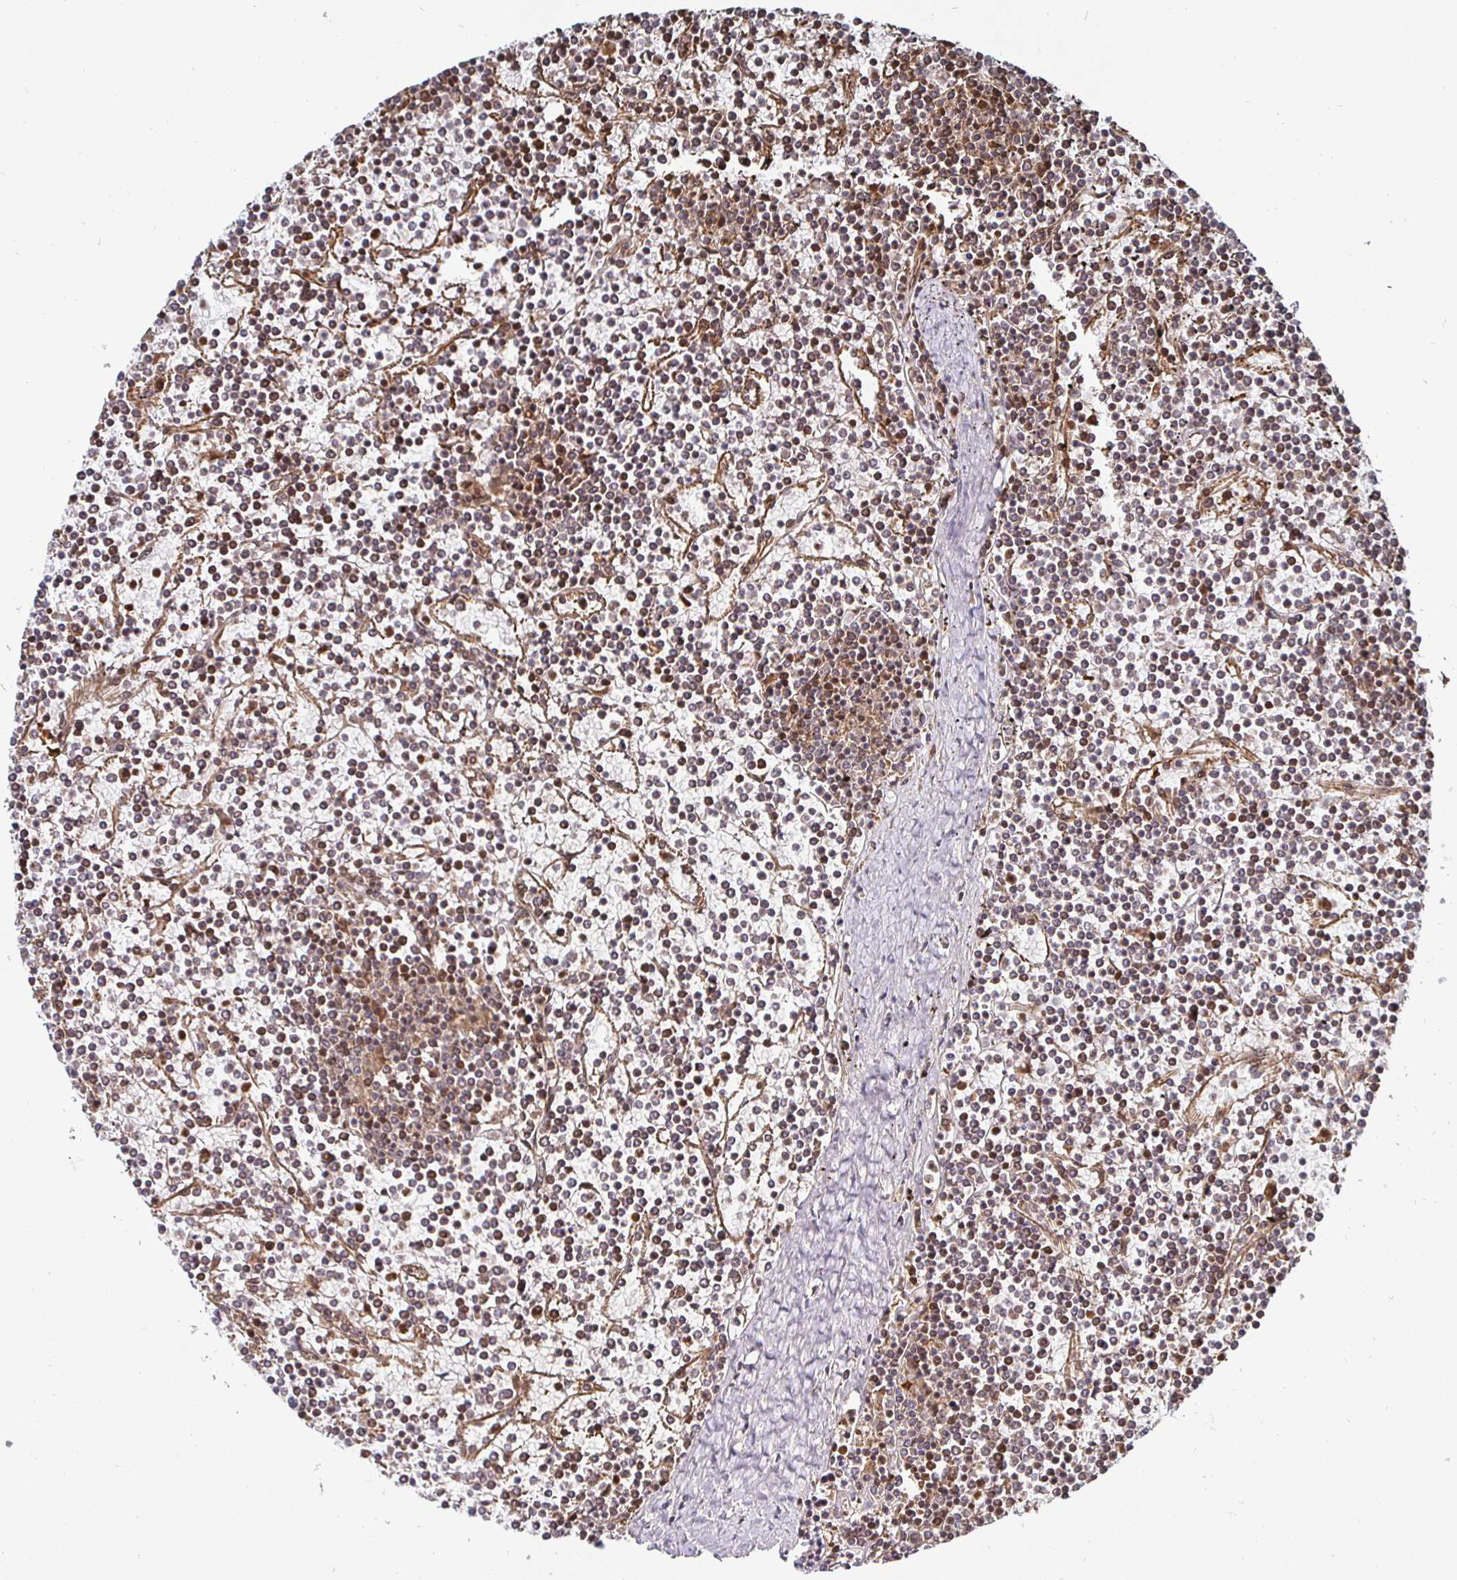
{"staining": {"intensity": "weak", "quantity": "<25%", "location": "cytoplasmic/membranous"}, "tissue": "lymphoma", "cell_type": "Tumor cells", "image_type": "cancer", "snomed": [{"axis": "morphology", "description": "Malignant lymphoma, non-Hodgkin's type, Low grade"}, {"axis": "topography", "description": "Spleen"}], "caption": "This image is of low-grade malignant lymphoma, non-Hodgkin's type stained with immunohistochemistry to label a protein in brown with the nuclei are counter-stained blue. There is no positivity in tumor cells.", "gene": "TBKBP1", "patient": {"sex": "female", "age": 19}}